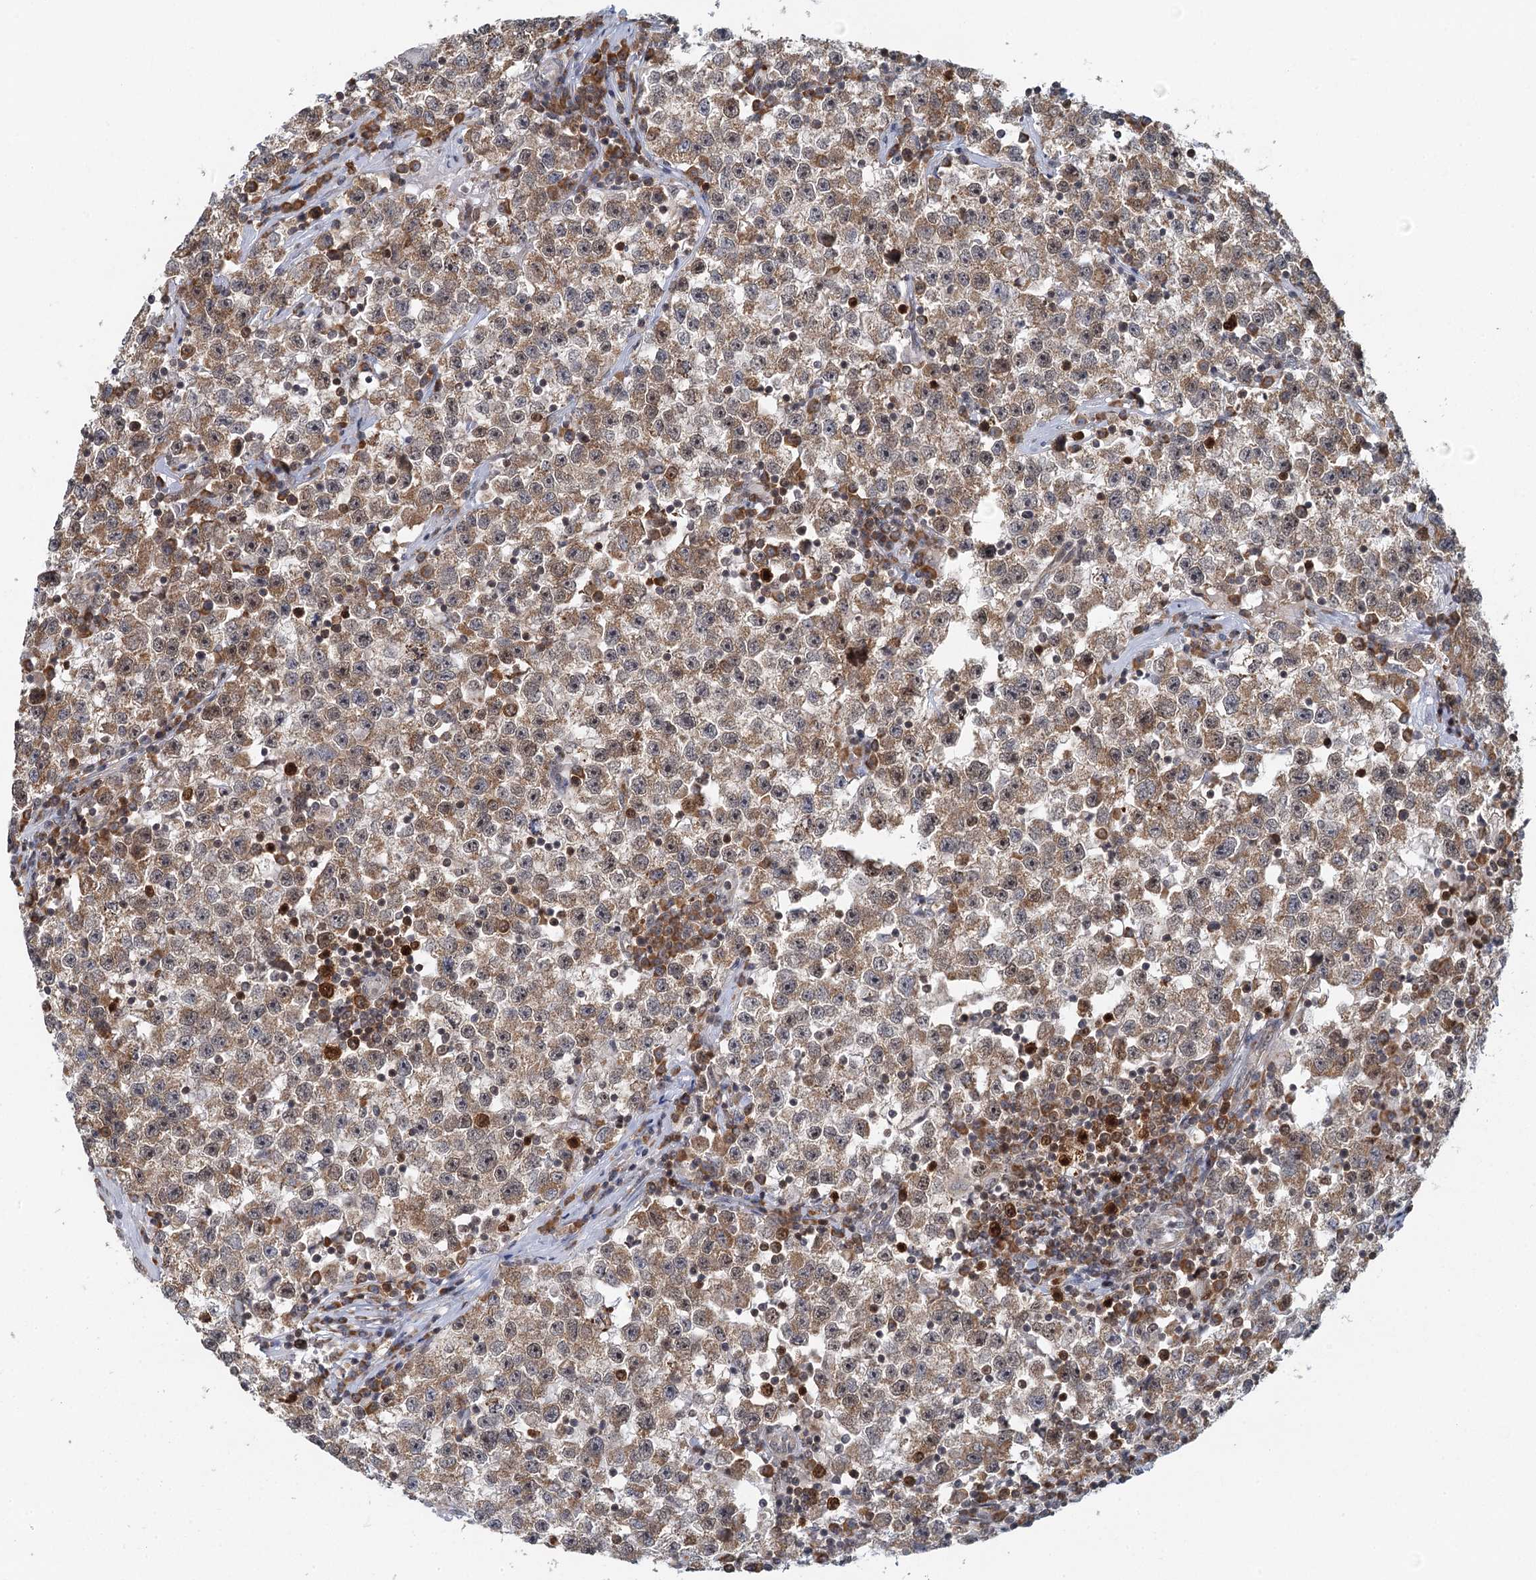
{"staining": {"intensity": "moderate", "quantity": ">75%", "location": "cytoplasmic/membranous"}, "tissue": "testis cancer", "cell_type": "Tumor cells", "image_type": "cancer", "snomed": [{"axis": "morphology", "description": "Seminoma, NOS"}, {"axis": "topography", "description": "Testis"}], "caption": "Immunohistochemistry staining of seminoma (testis), which shows medium levels of moderate cytoplasmic/membranous positivity in about >75% of tumor cells indicating moderate cytoplasmic/membranous protein expression. The staining was performed using DAB (brown) for protein detection and nuclei were counterstained in hematoxylin (blue).", "gene": "GPATCH11", "patient": {"sex": "male", "age": 22}}